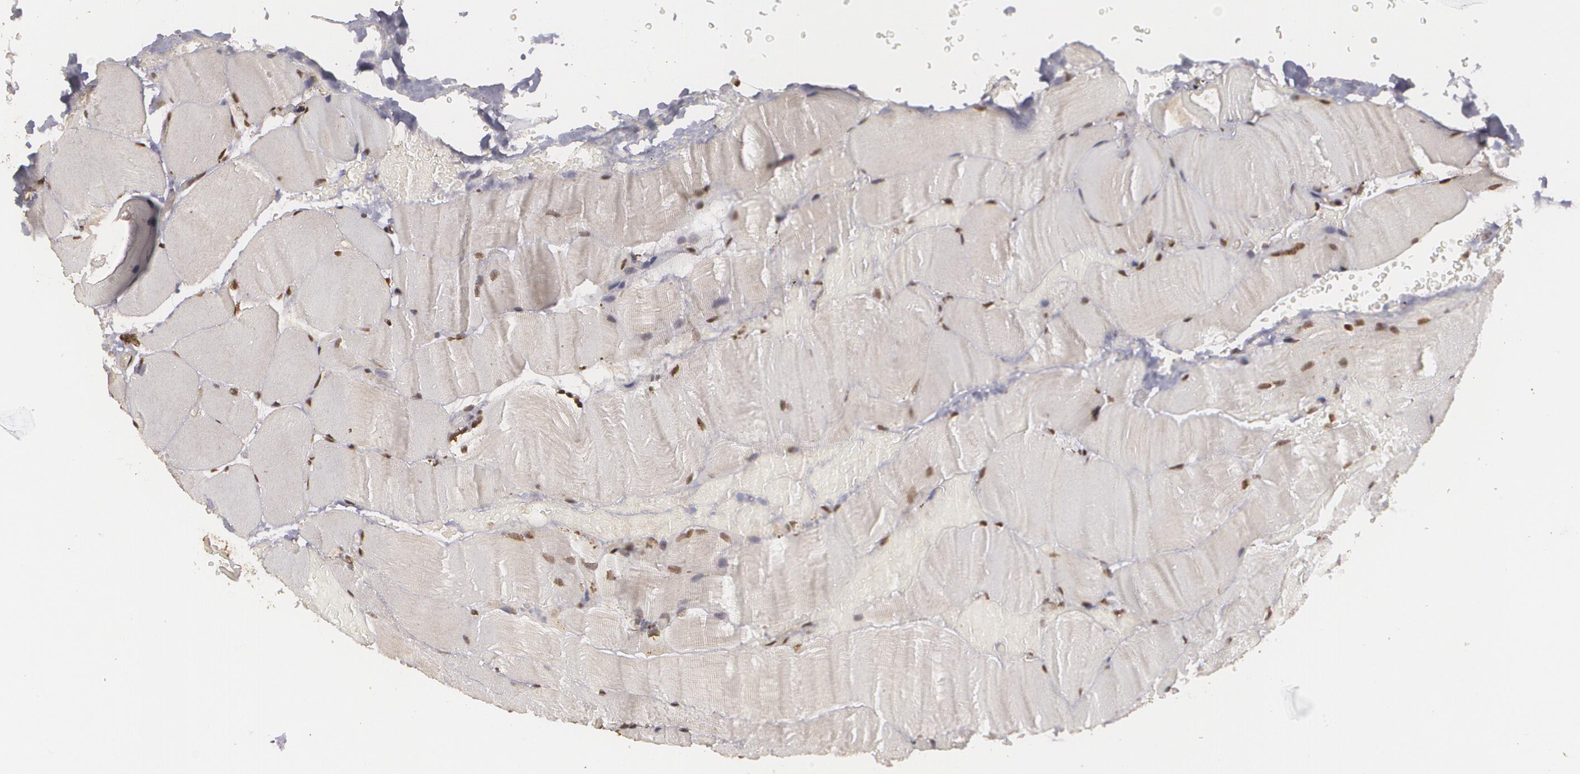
{"staining": {"intensity": "weak", "quantity": ">75%", "location": "nuclear"}, "tissue": "parathyroid gland", "cell_type": "Glandular cells", "image_type": "normal", "snomed": [{"axis": "morphology", "description": "Normal tissue, NOS"}, {"axis": "topography", "description": "Skeletal muscle"}, {"axis": "topography", "description": "Parathyroid gland"}], "caption": "DAB (3,3'-diaminobenzidine) immunohistochemical staining of normal parathyroid gland shows weak nuclear protein staining in about >75% of glandular cells. (brown staining indicates protein expression, while blue staining denotes nuclei).", "gene": "RXRB", "patient": {"sex": "female", "age": 37}}